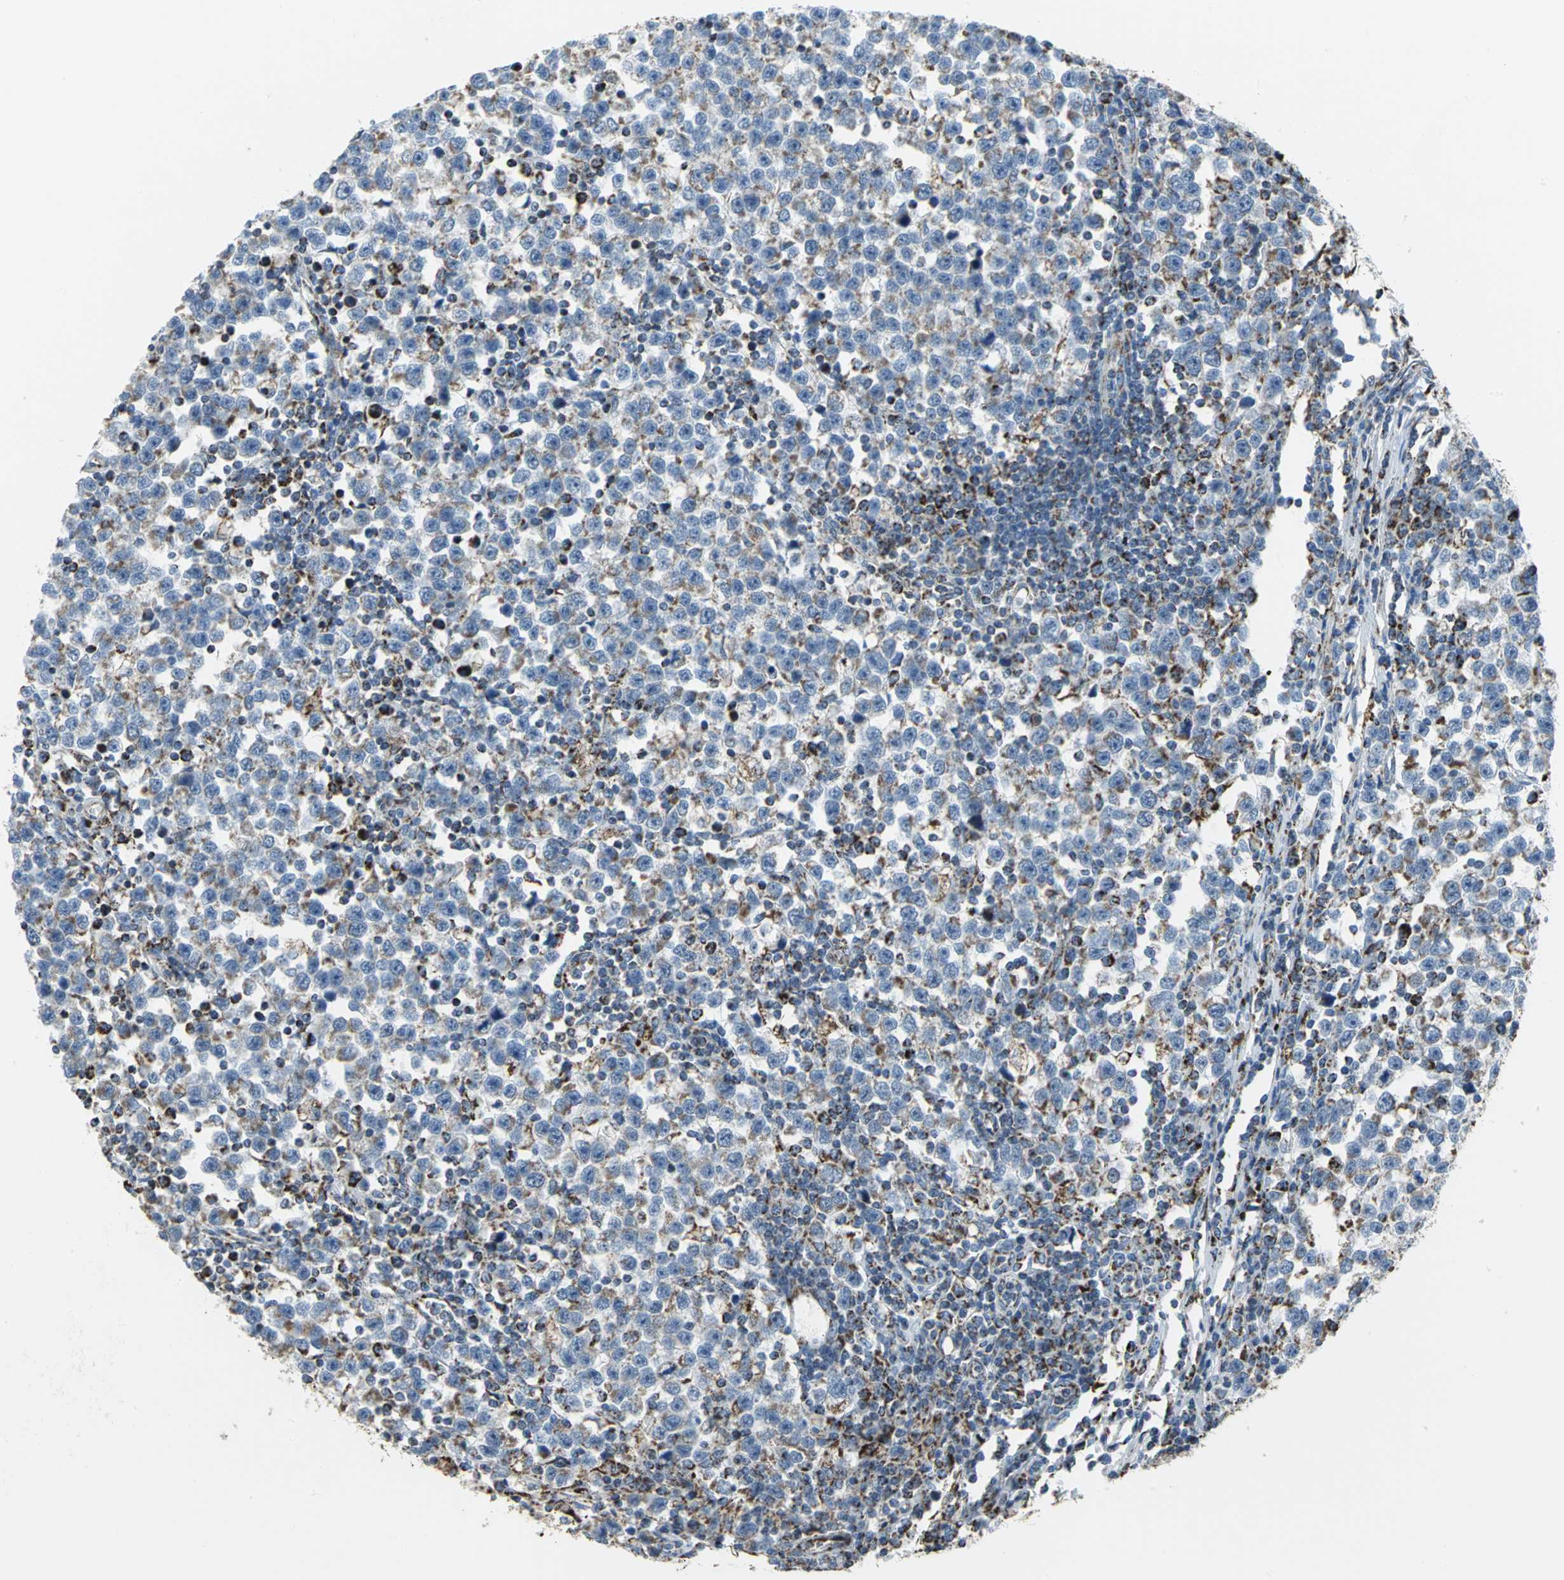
{"staining": {"intensity": "moderate", "quantity": "<25%", "location": "cytoplasmic/membranous"}, "tissue": "testis cancer", "cell_type": "Tumor cells", "image_type": "cancer", "snomed": [{"axis": "morphology", "description": "Seminoma, NOS"}, {"axis": "topography", "description": "Testis"}], "caption": "Immunohistochemical staining of human testis seminoma displays moderate cytoplasmic/membranous protein staining in about <25% of tumor cells. The staining is performed using DAB (3,3'-diaminobenzidine) brown chromogen to label protein expression. The nuclei are counter-stained blue using hematoxylin.", "gene": "NTRK1", "patient": {"sex": "male", "age": 43}}